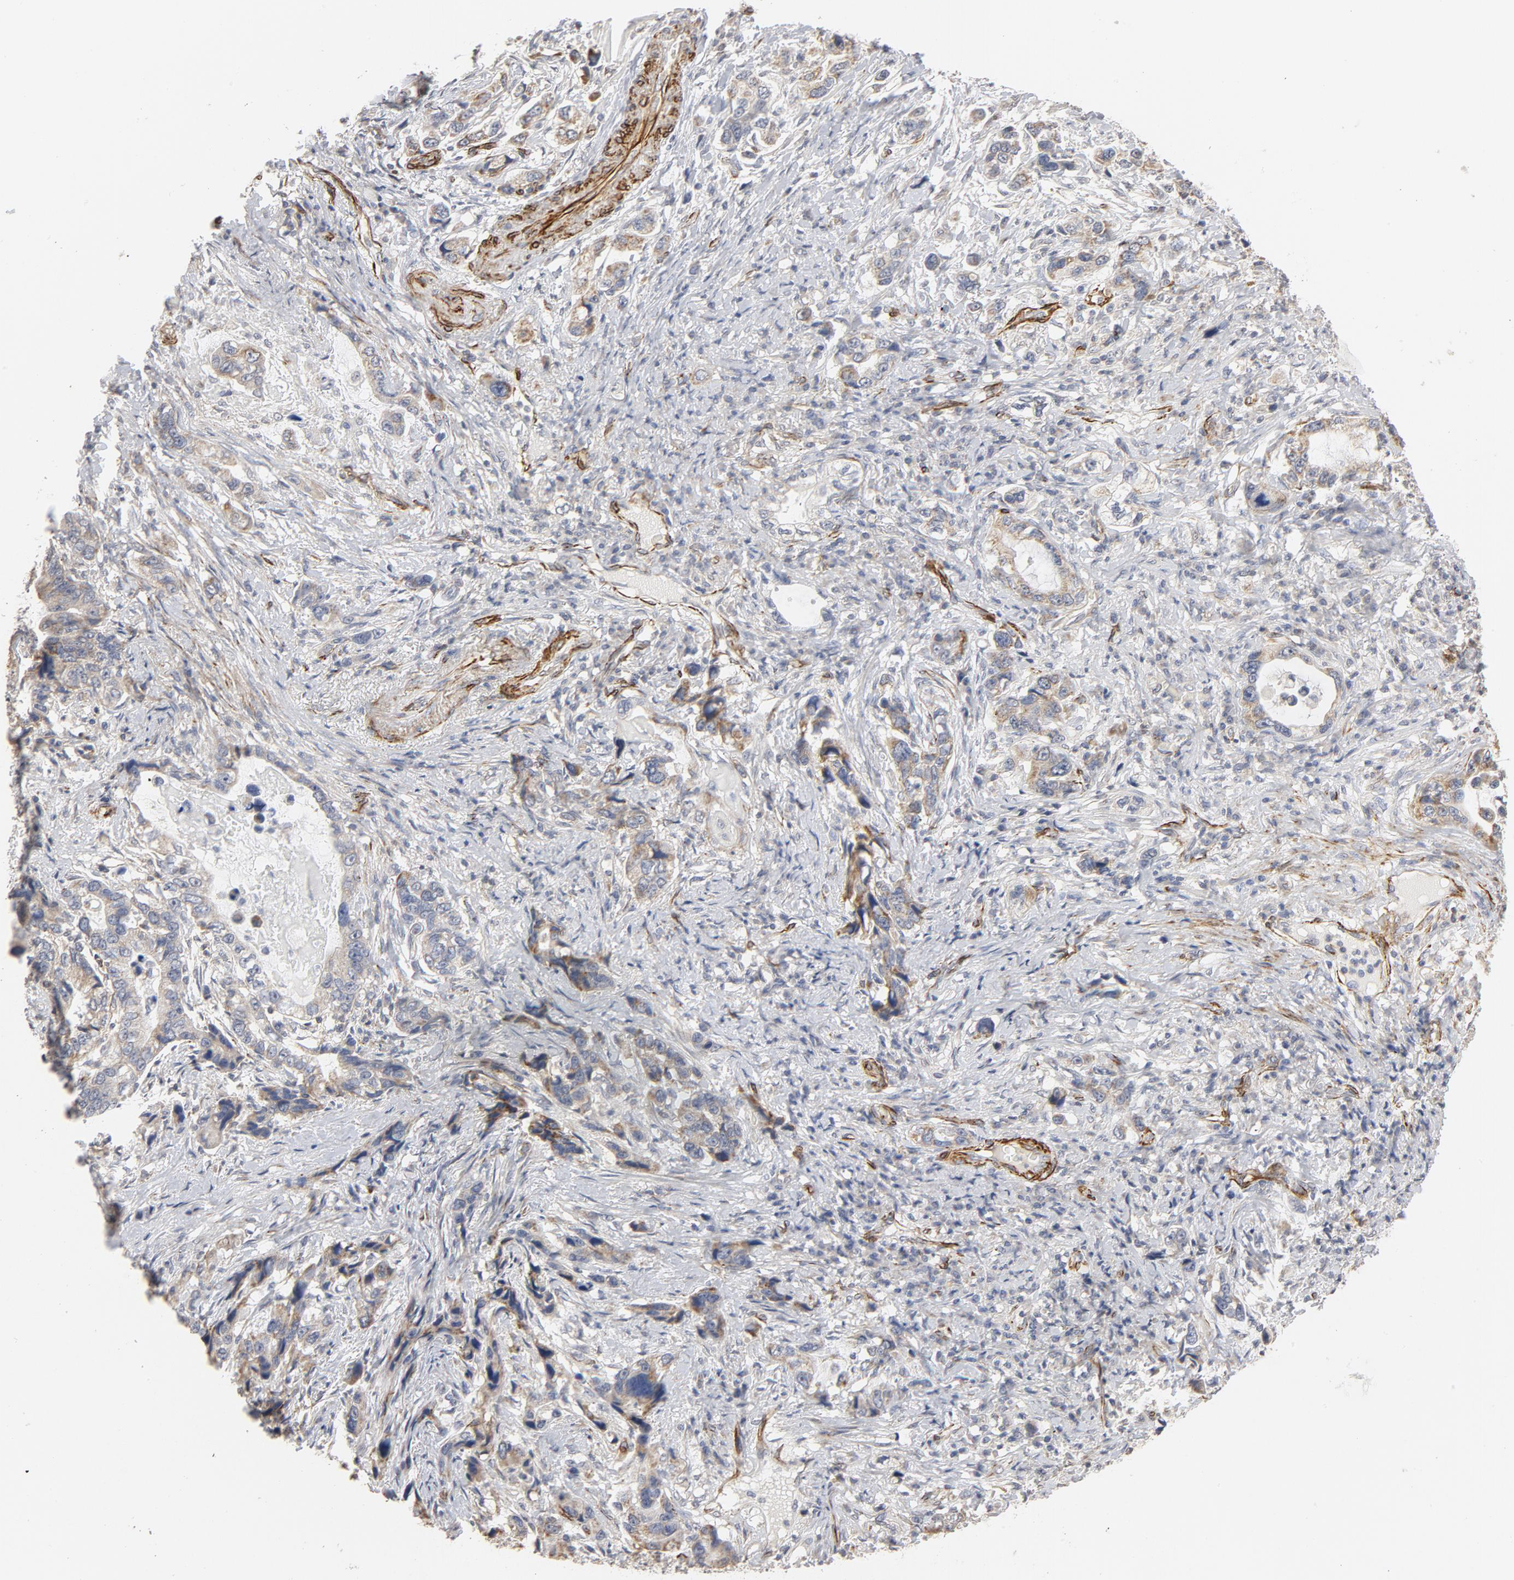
{"staining": {"intensity": "weak", "quantity": ">75%", "location": "cytoplasmic/membranous"}, "tissue": "stomach cancer", "cell_type": "Tumor cells", "image_type": "cancer", "snomed": [{"axis": "morphology", "description": "Adenocarcinoma, NOS"}, {"axis": "topography", "description": "Stomach, lower"}], "caption": "High-power microscopy captured an immunohistochemistry (IHC) micrograph of stomach adenocarcinoma, revealing weak cytoplasmic/membranous expression in about >75% of tumor cells.", "gene": "GNG2", "patient": {"sex": "female", "age": 93}}